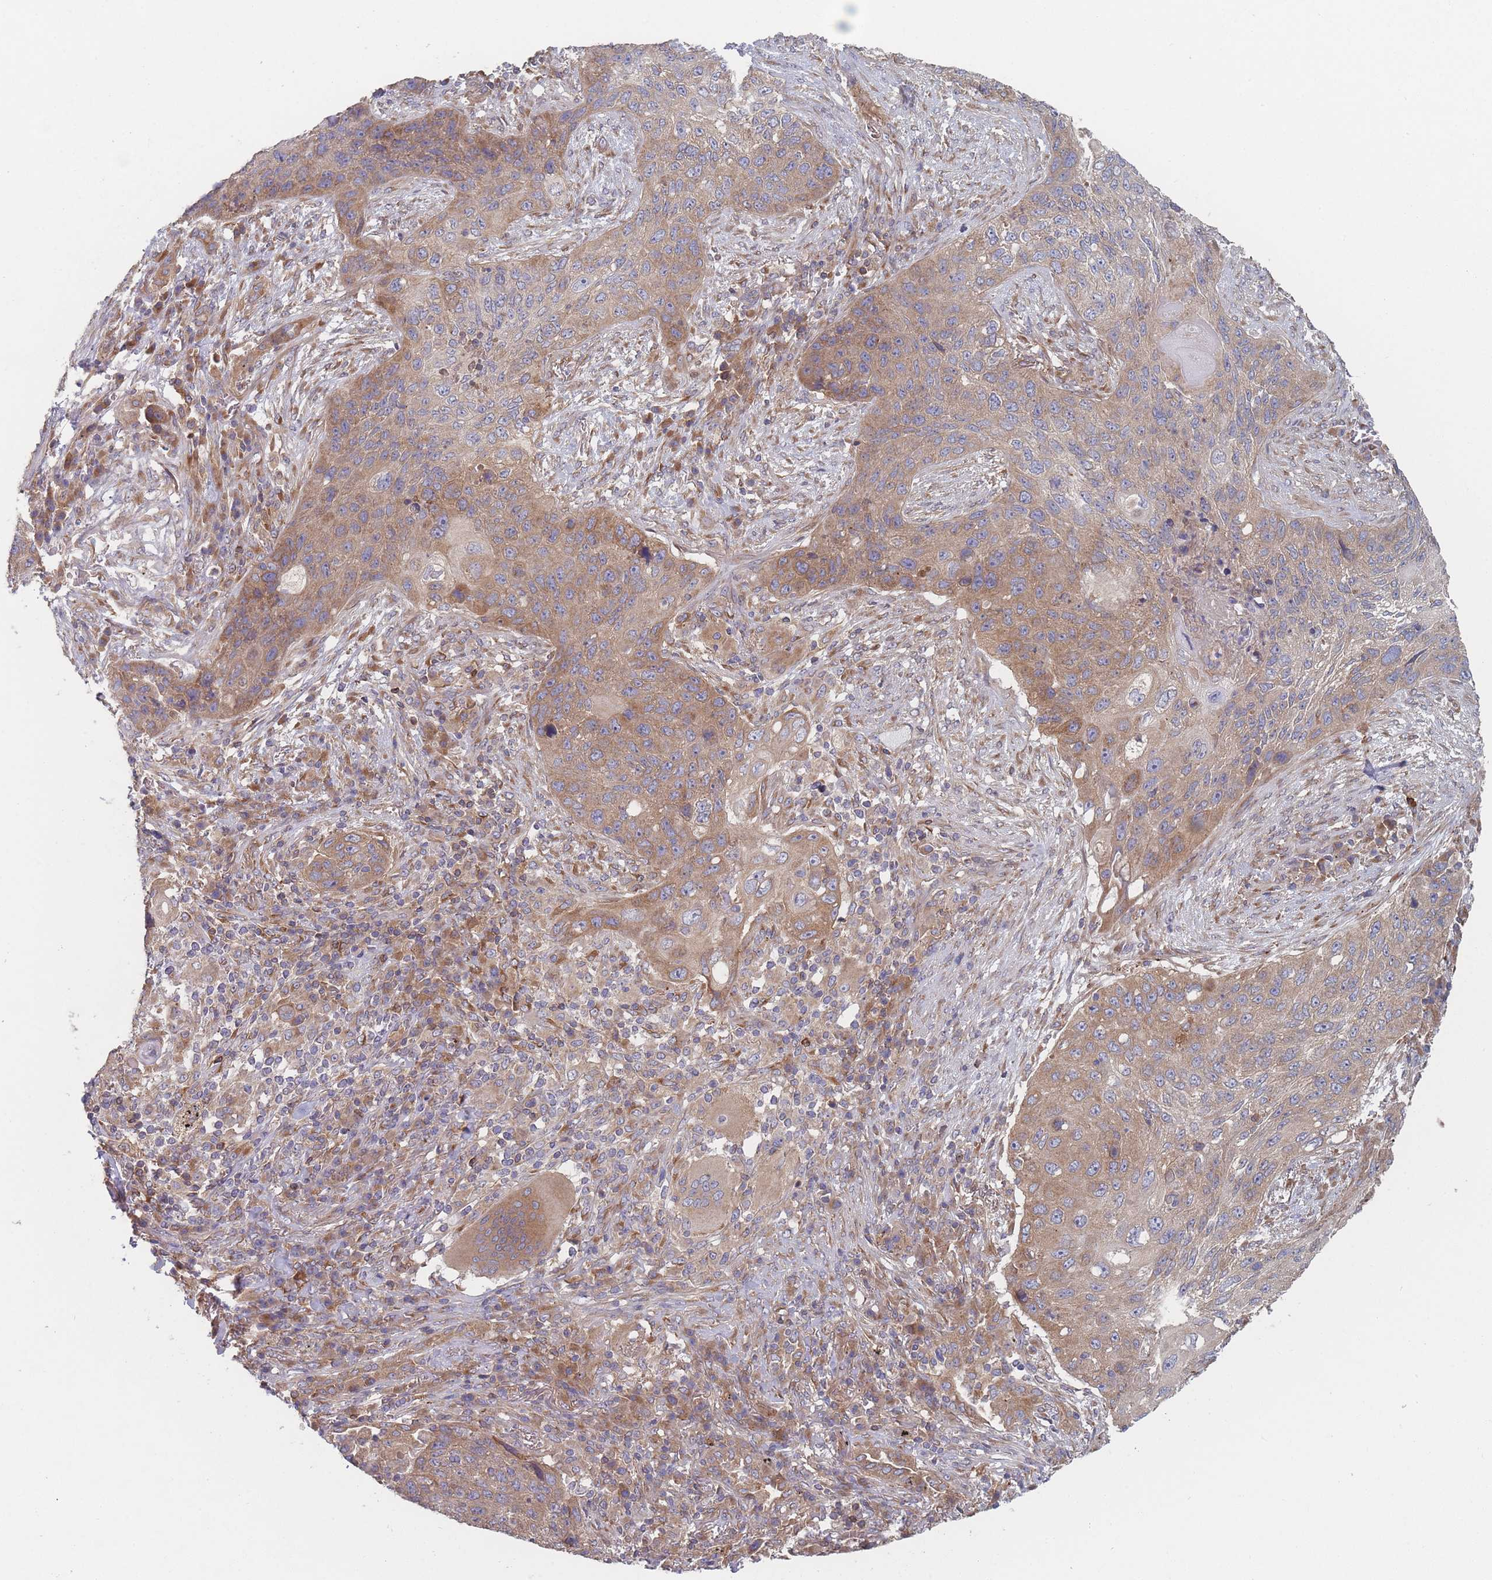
{"staining": {"intensity": "moderate", "quantity": ">75%", "location": "cytoplasmic/membranous"}, "tissue": "lung cancer", "cell_type": "Tumor cells", "image_type": "cancer", "snomed": [{"axis": "morphology", "description": "Squamous cell carcinoma, NOS"}, {"axis": "topography", "description": "Lung"}], "caption": "IHC (DAB) staining of human lung cancer shows moderate cytoplasmic/membranous protein positivity in about >75% of tumor cells.", "gene": "KDSR", "patient": {"sex": "female", "age": 63}}